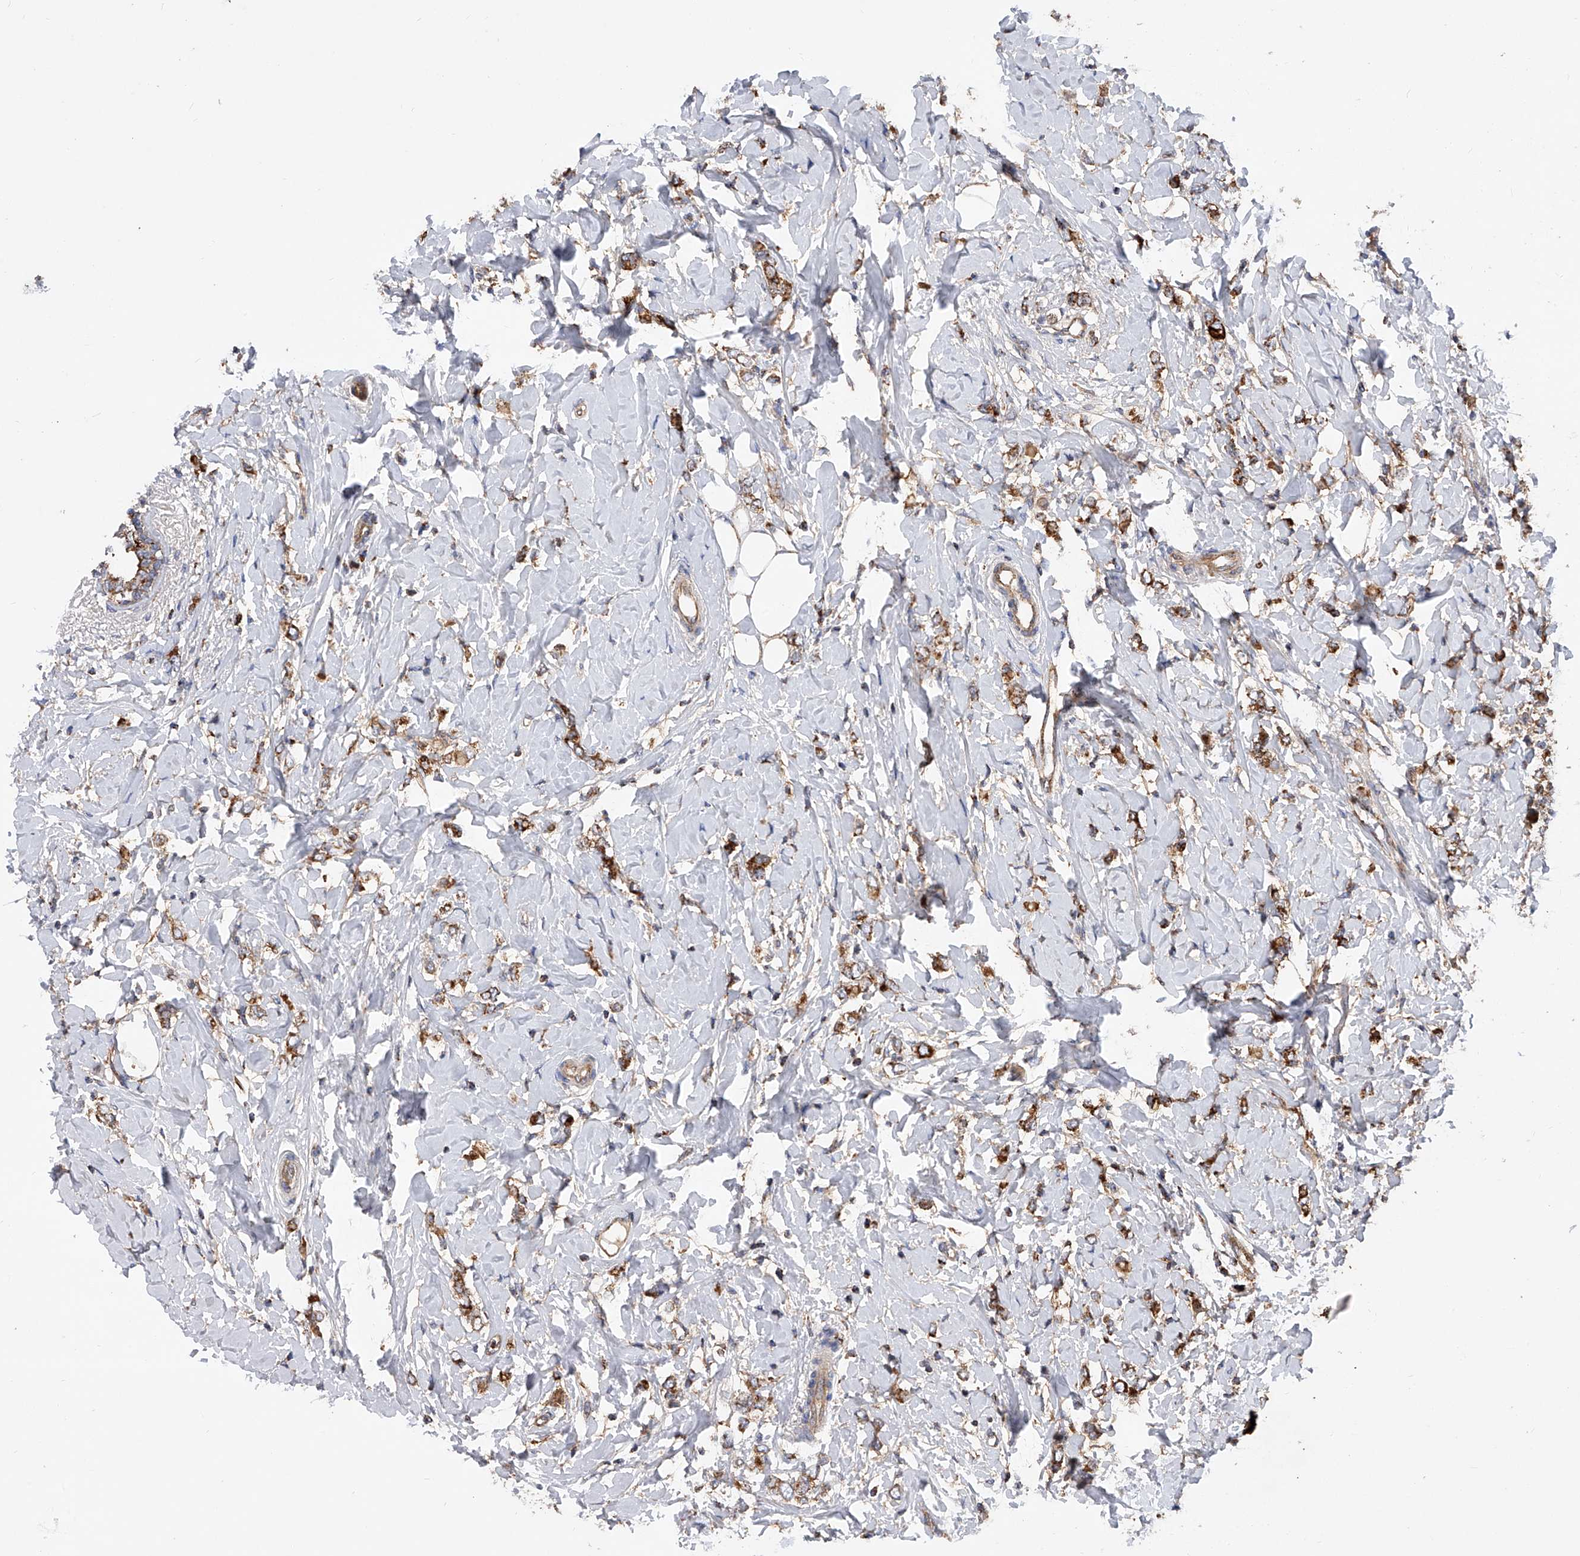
{"staining": {"intensity": "strong", "quantity": ">75%", "location": "cytoplasmic/membranous"}, "tissue": "breast cancer", "cell_type": "Tumor cells", "image_type": "cancer", "snomed": [{"axis": "morphology", "description": "Normal tissue, NOS"}, {"axis": "morphology", "description": "Lobular carcinoma"}, {"axis": "topography", "description": "Breast"}], "caption": "DAB (3,3'-diaminobenzidine) immunohistochemical staining of human breast cancer shows strong cytoplasmic/membranous protein positivity in about >75% of tumor cells.", "gene": "PDSS2", "patient": {"sex": "female", "age": 47}}